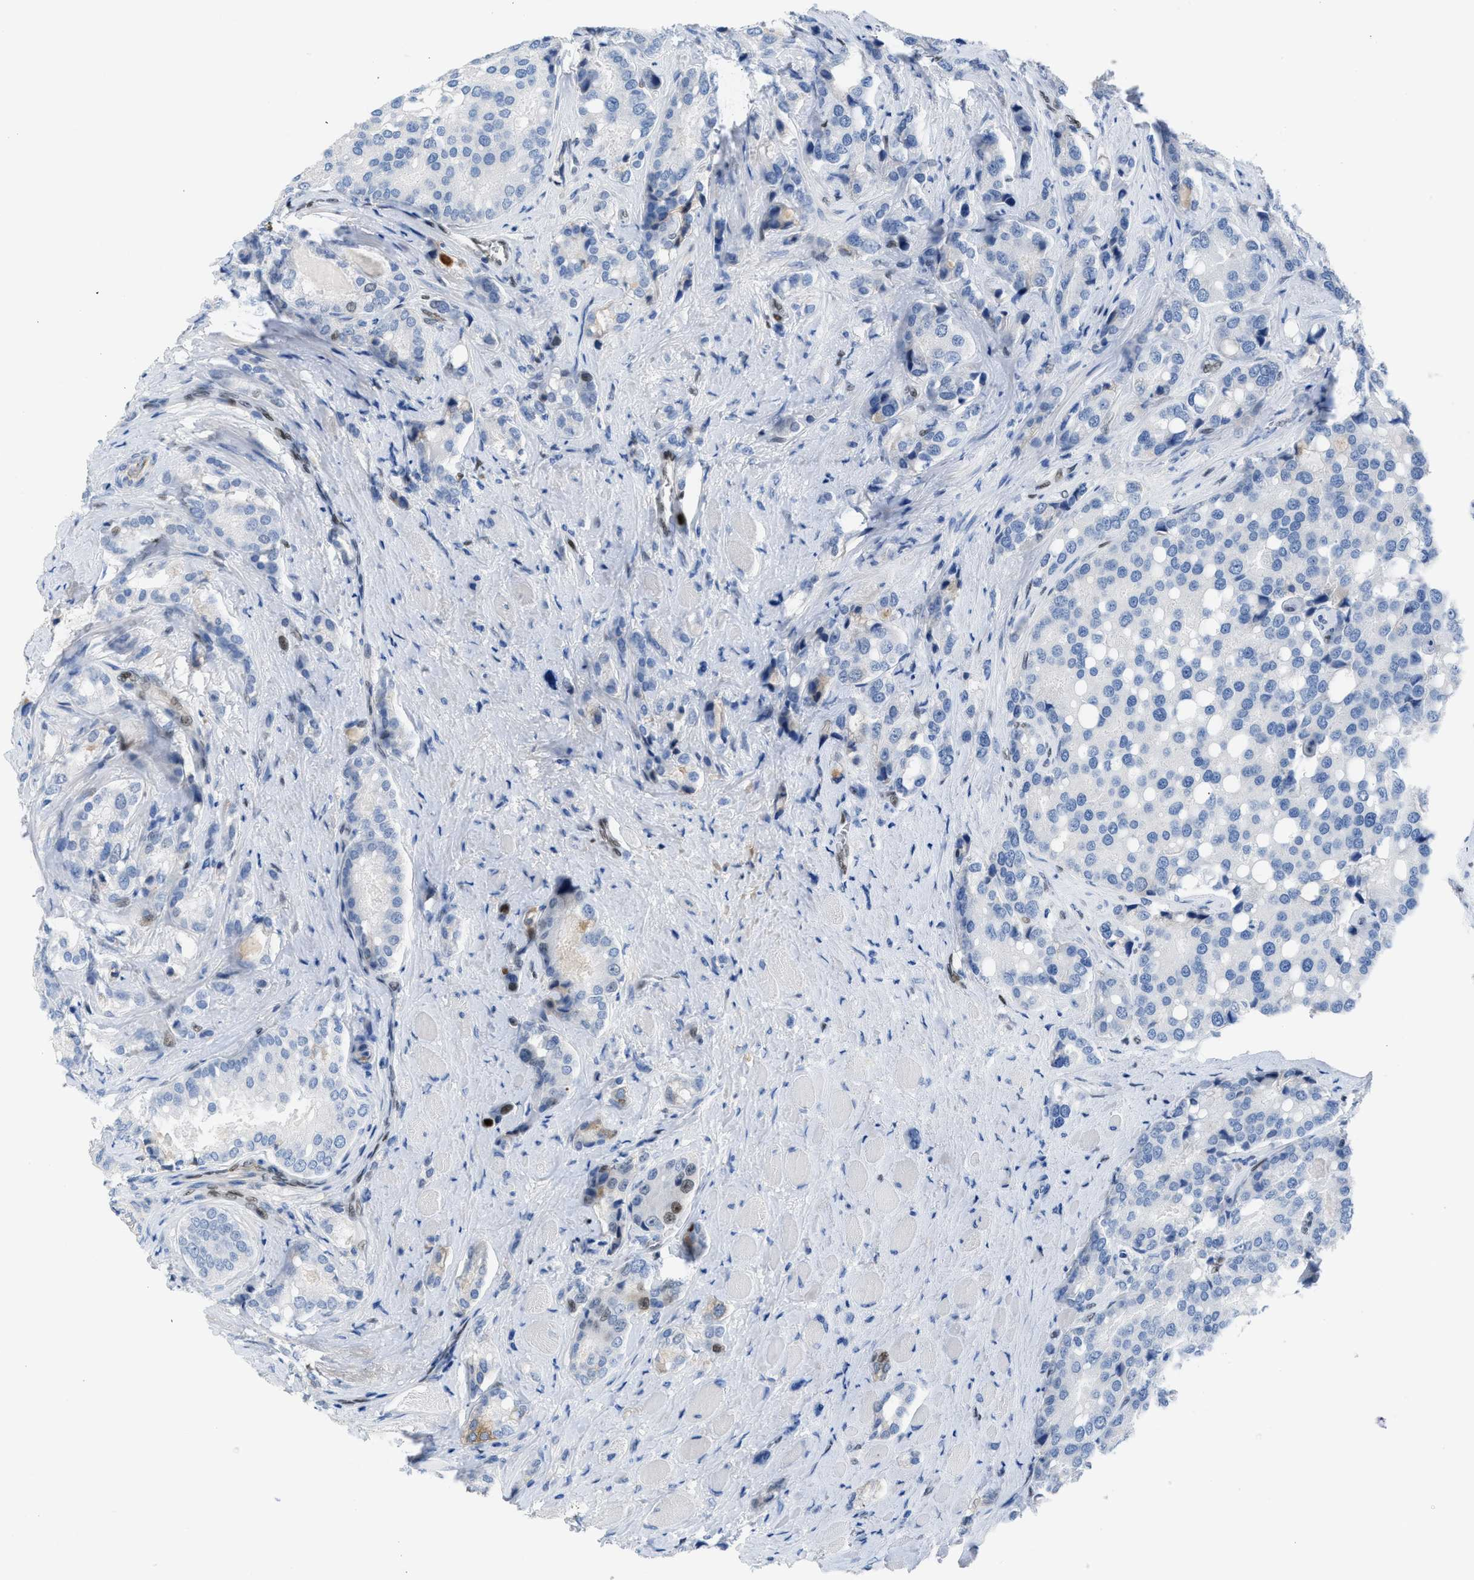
{"staining": {"intensity": "negative", "quantity": "none", "location": "none"}, "tissue": "prostate cancer", "cell_type": "Tumor cells", "image_type": "cancer", "snomed": [{"axis": "morphology", "description": "Adenocarcinoma, High grade"}, {"axis": "topography", "description": "Prostate"}], "caption": "This photomicrograph is of prostate cancer (high-grade adenocarcinoma) stained with IHC to label a protein in brown with the nuclei are counter-stained blue. There is no expression in tumor cells.", "gene": "LEF1", "patient": {"sex": "male", "age": 50}}